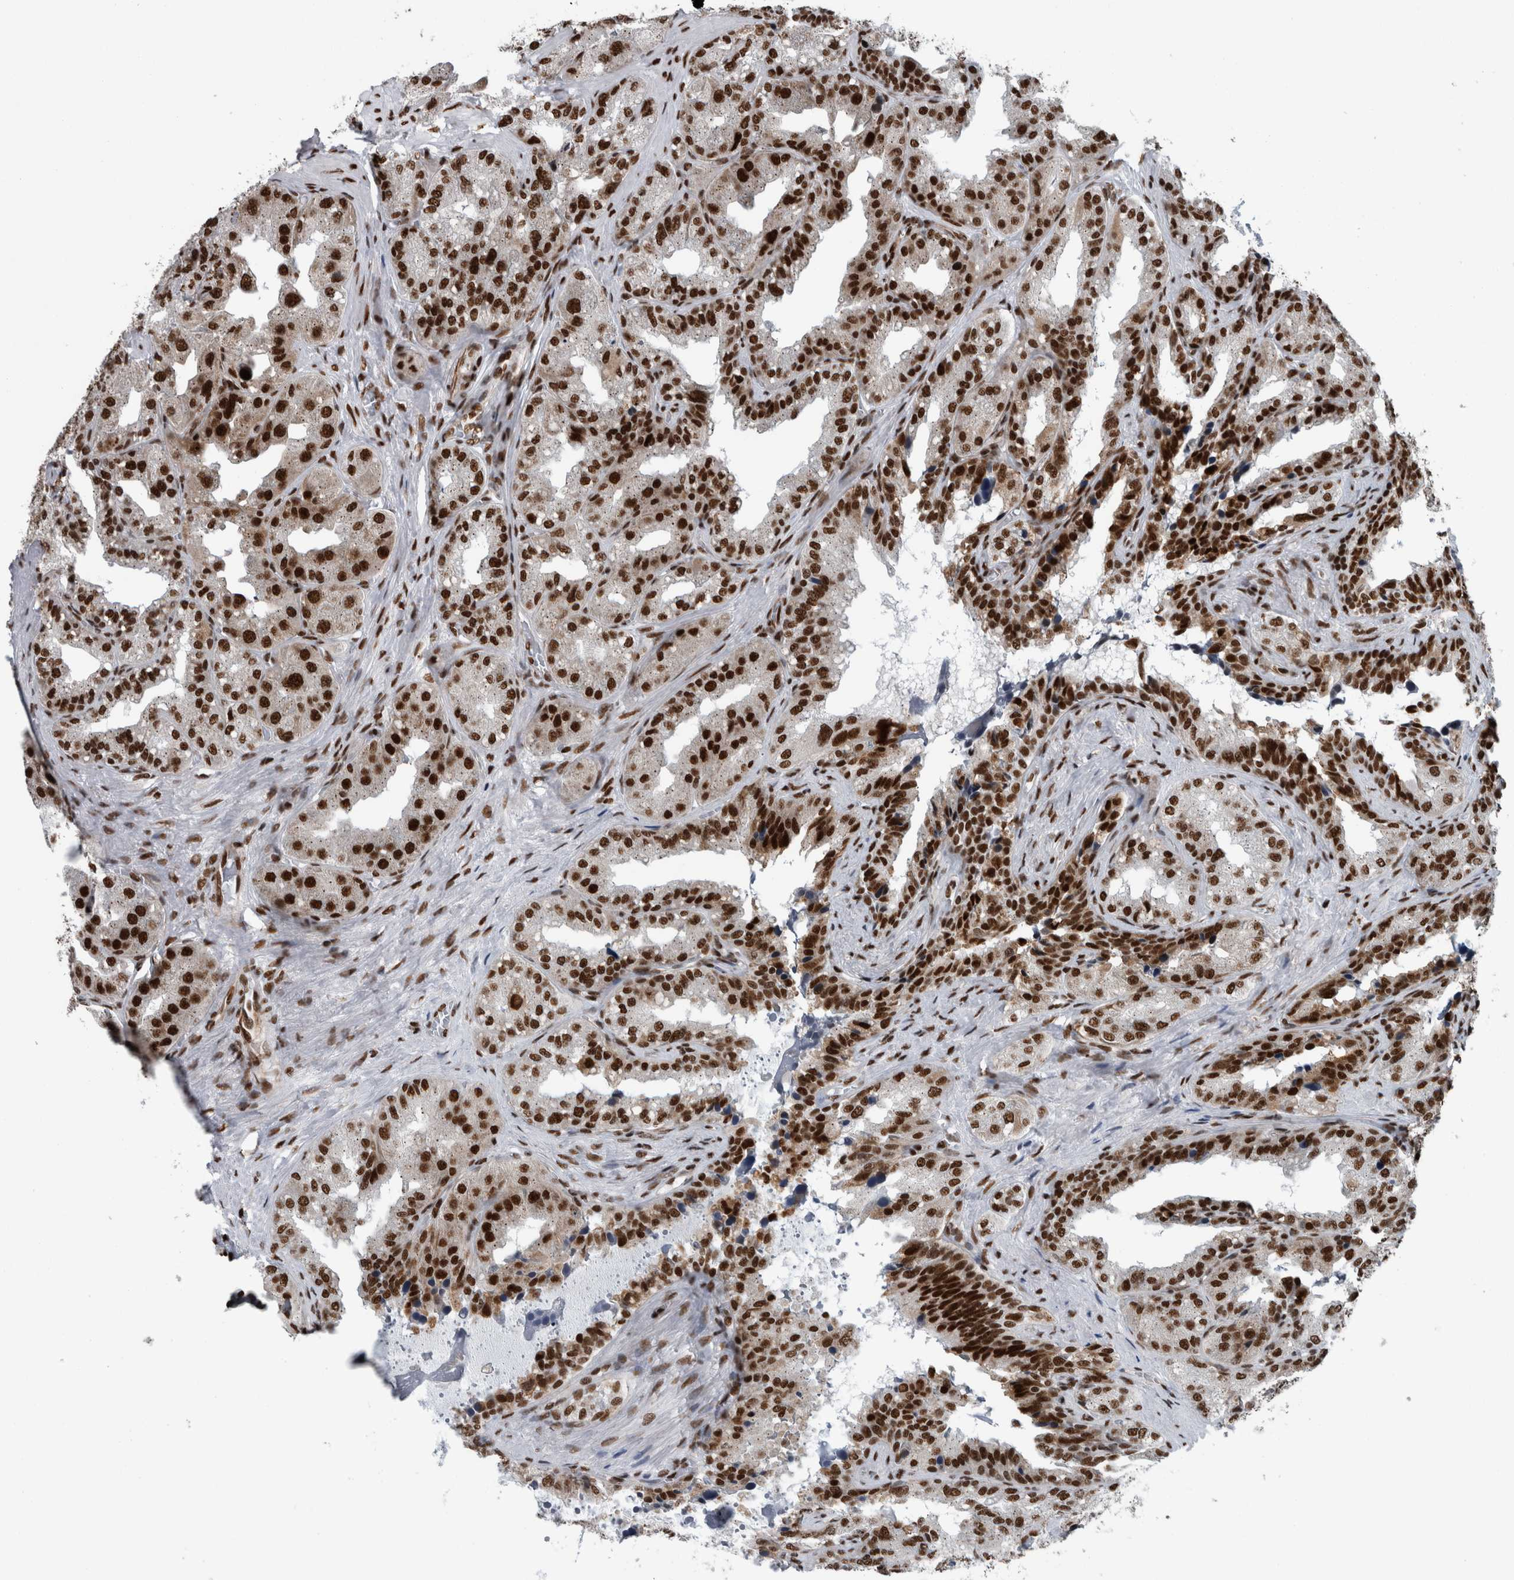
{"staining": {"intensity": "strong", "quantity": ">75%", "location": "nuclear"}, "tissue": "seminal vesicle", "cell_type": "Glandular cells", "image_type": "normal", "snomed": [{"axis": "morphology", "description": "Normal tissue, NOS"}, {"axis": "topography", "description": "Prostate"}, {"axis": "topography", "description": "Seminal veicle"}], "caption": "Protein staining of normal seminal vesicle reveals strong nuclear positivity in approximately >75% of glandular cells. The protein of interest is stained brown, and the nuclei are stained in blue (DAB (3,3'-diaminobenzidine) IHC with brightfield microscopy, high magnification).", "gene": "DNMT3A", "patient": {"sex": "male", "age": 51}}